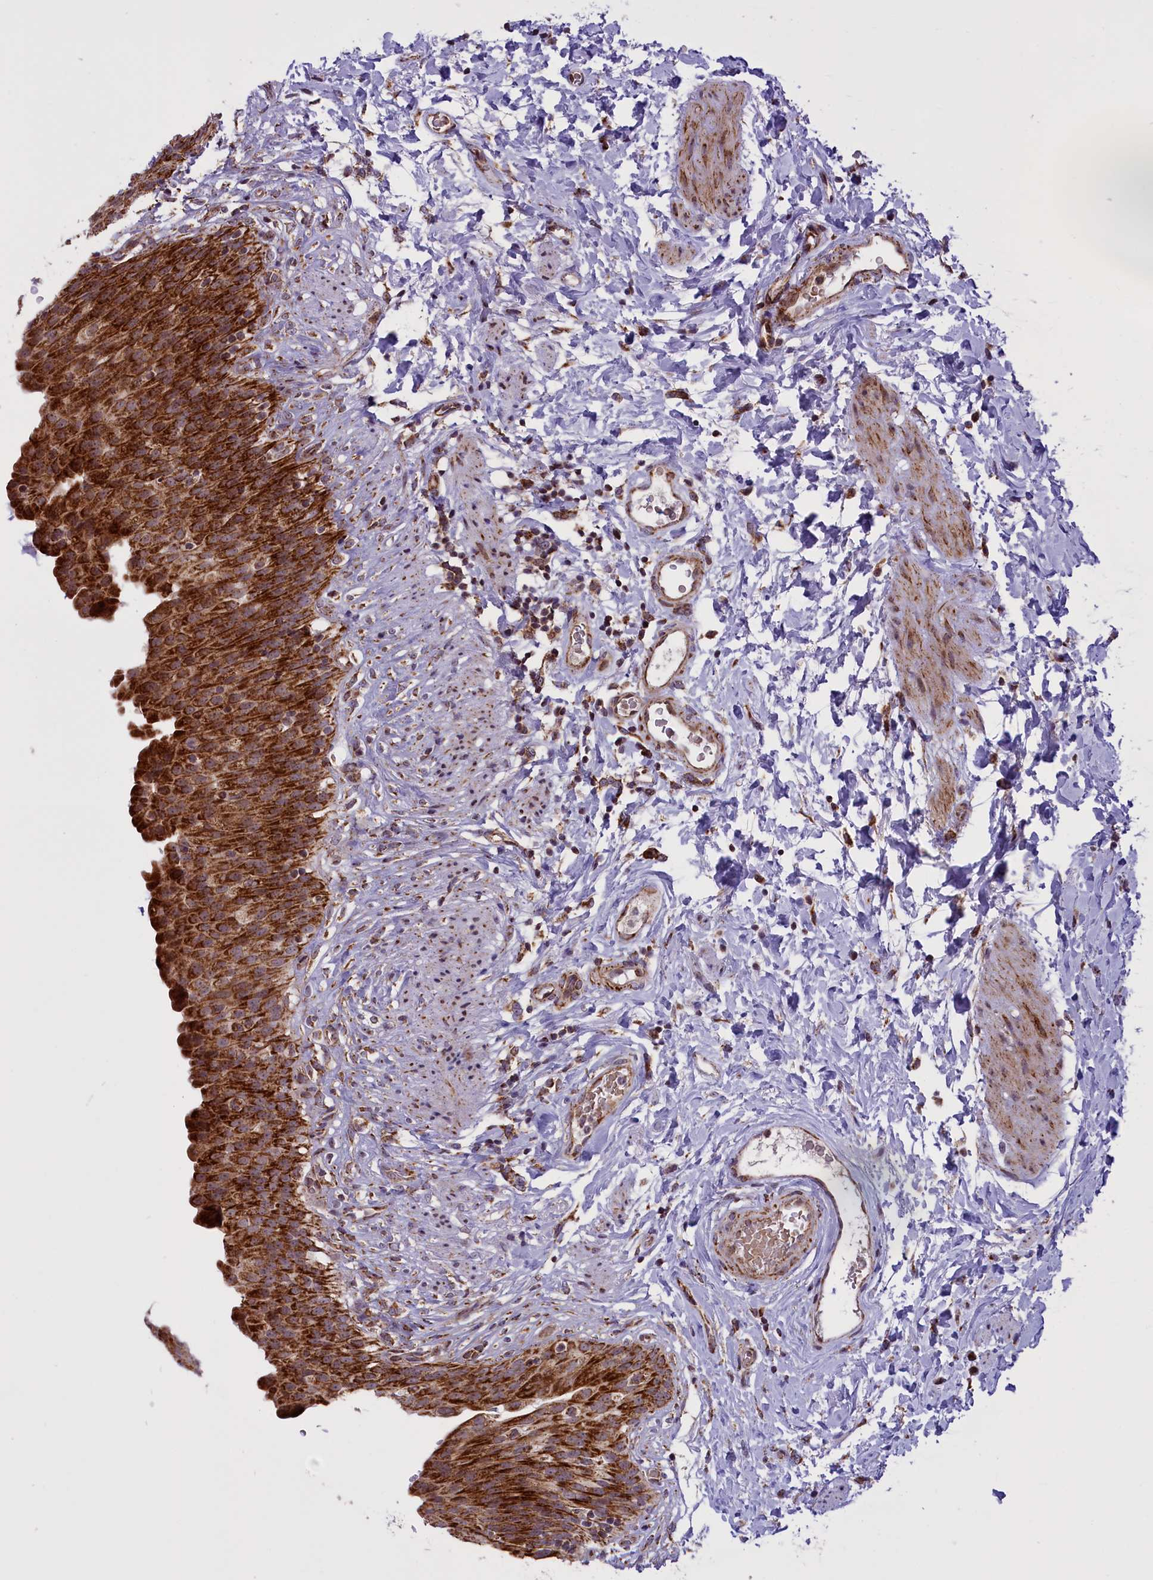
{"staining": {"intensity": "strong", "quantity": ">75%", "location": "cytoplasmic/membranous"}, "tissue": "urinary bladder", "cell_type": "Urothelial cells", "image_type": "normal", "snomed": [{"axis": "morphology", "description": "Normal tissue, NOS"}, {"axis": "topography", "description": "Urinary bladder"}], "caption": "This is an image of IHC staining of benign urinary bladder, which shows strong expression in the cytoplasmic/membranous of urothelial cells.", "gene": "NDUFS5", "patient": {"sex": "female", "age": 79}}